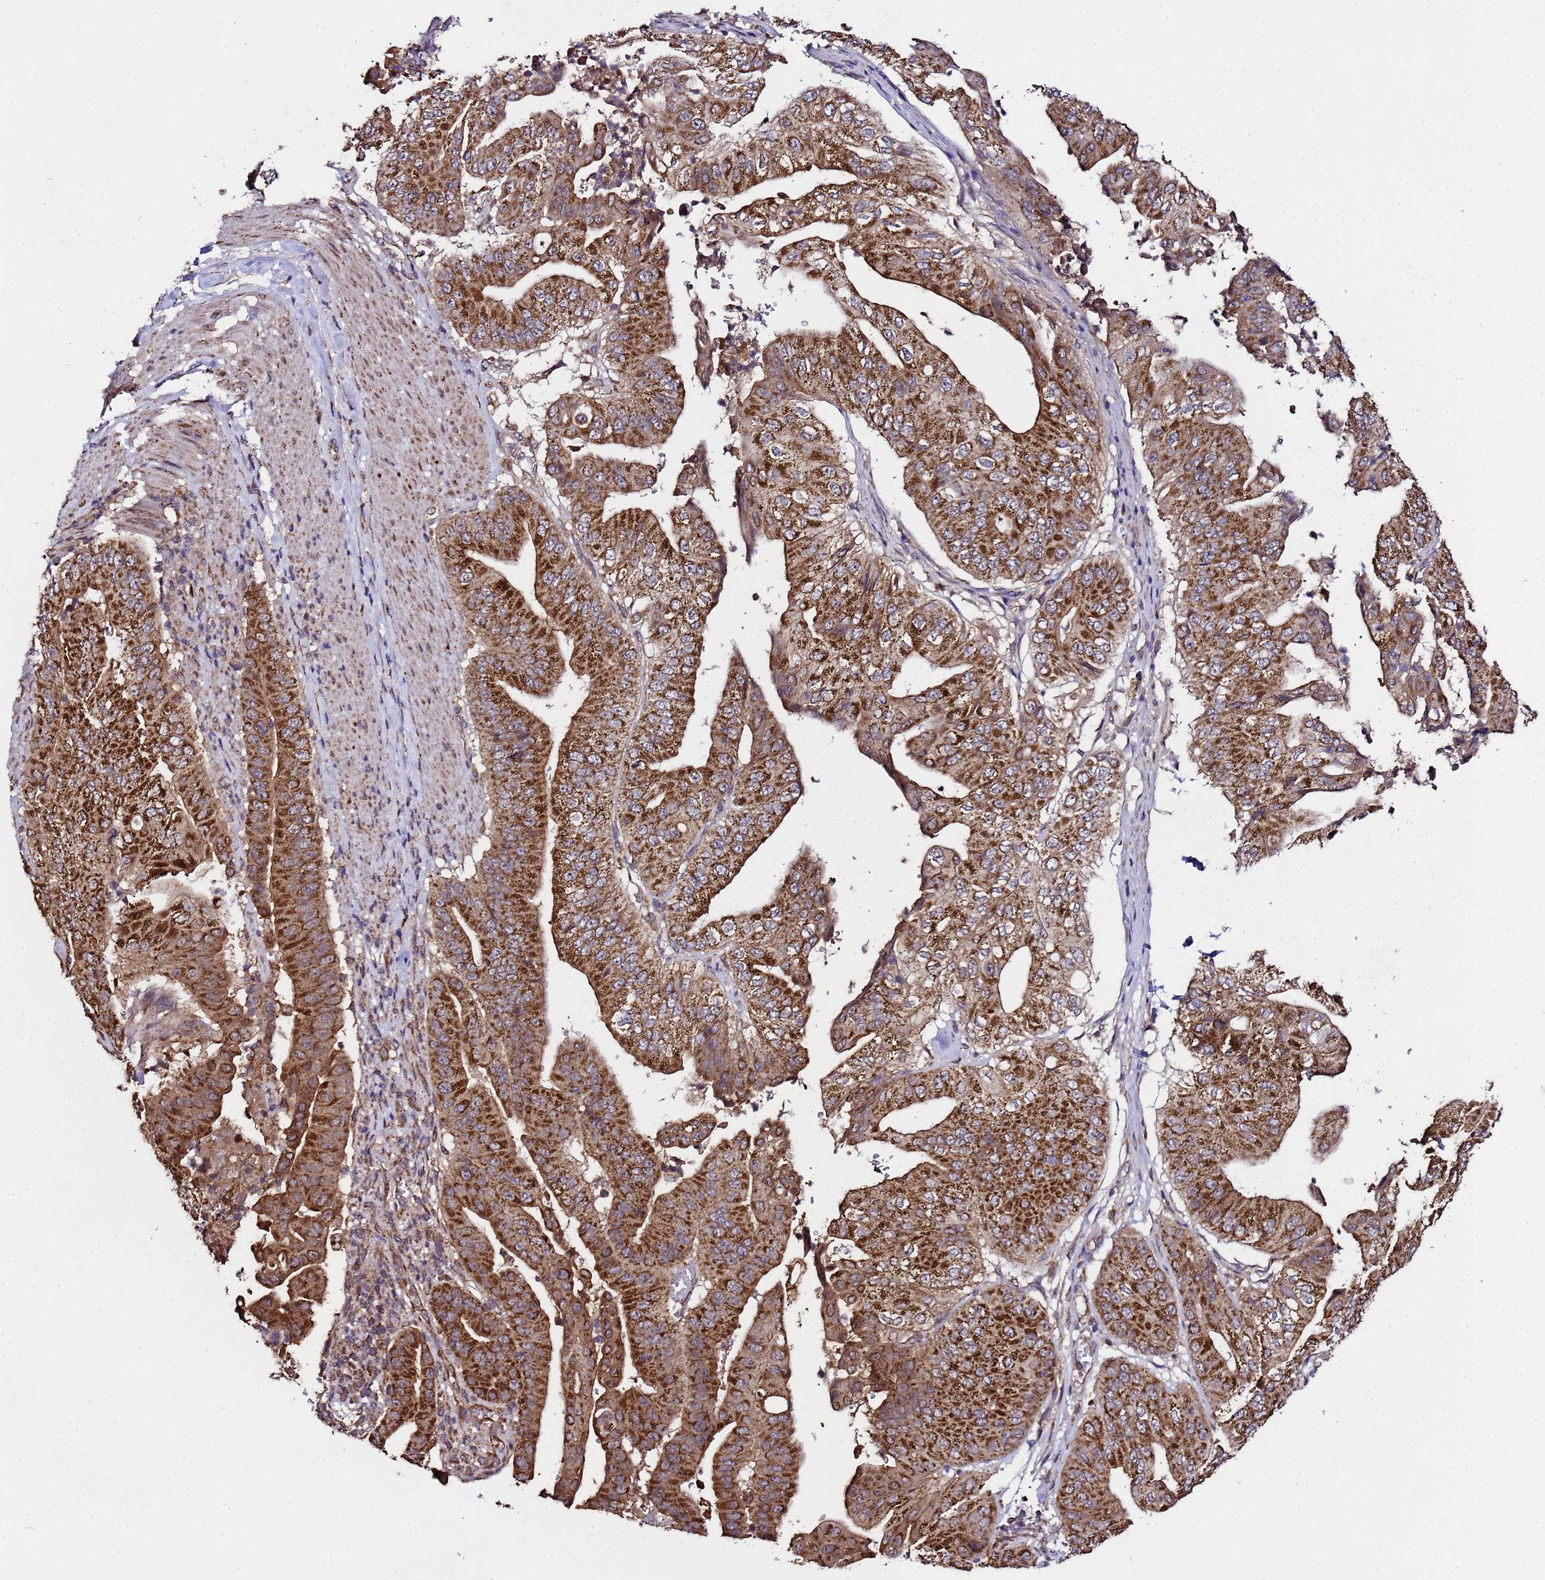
{"staining": {"intensity": "strong", "quantity": ">75%", "location": "cytoplasmic/membranous"}, "tissue": "pancreatic cancer", "cell_type": "Tumor cells", "image_type": "cancer", "snomed": [{"axis": "morphology", "description": "Adenocarcinoma, NOS"}, {"axis": "topography", "description": "Pancreas"}], "caption": "Strong cytoplasmic/membranous expression is identified in about >75% of tumor cells in pancreatic cancer.", "gene": "HSPBAP1", "patient": {"sex": "female", "age": 77}}